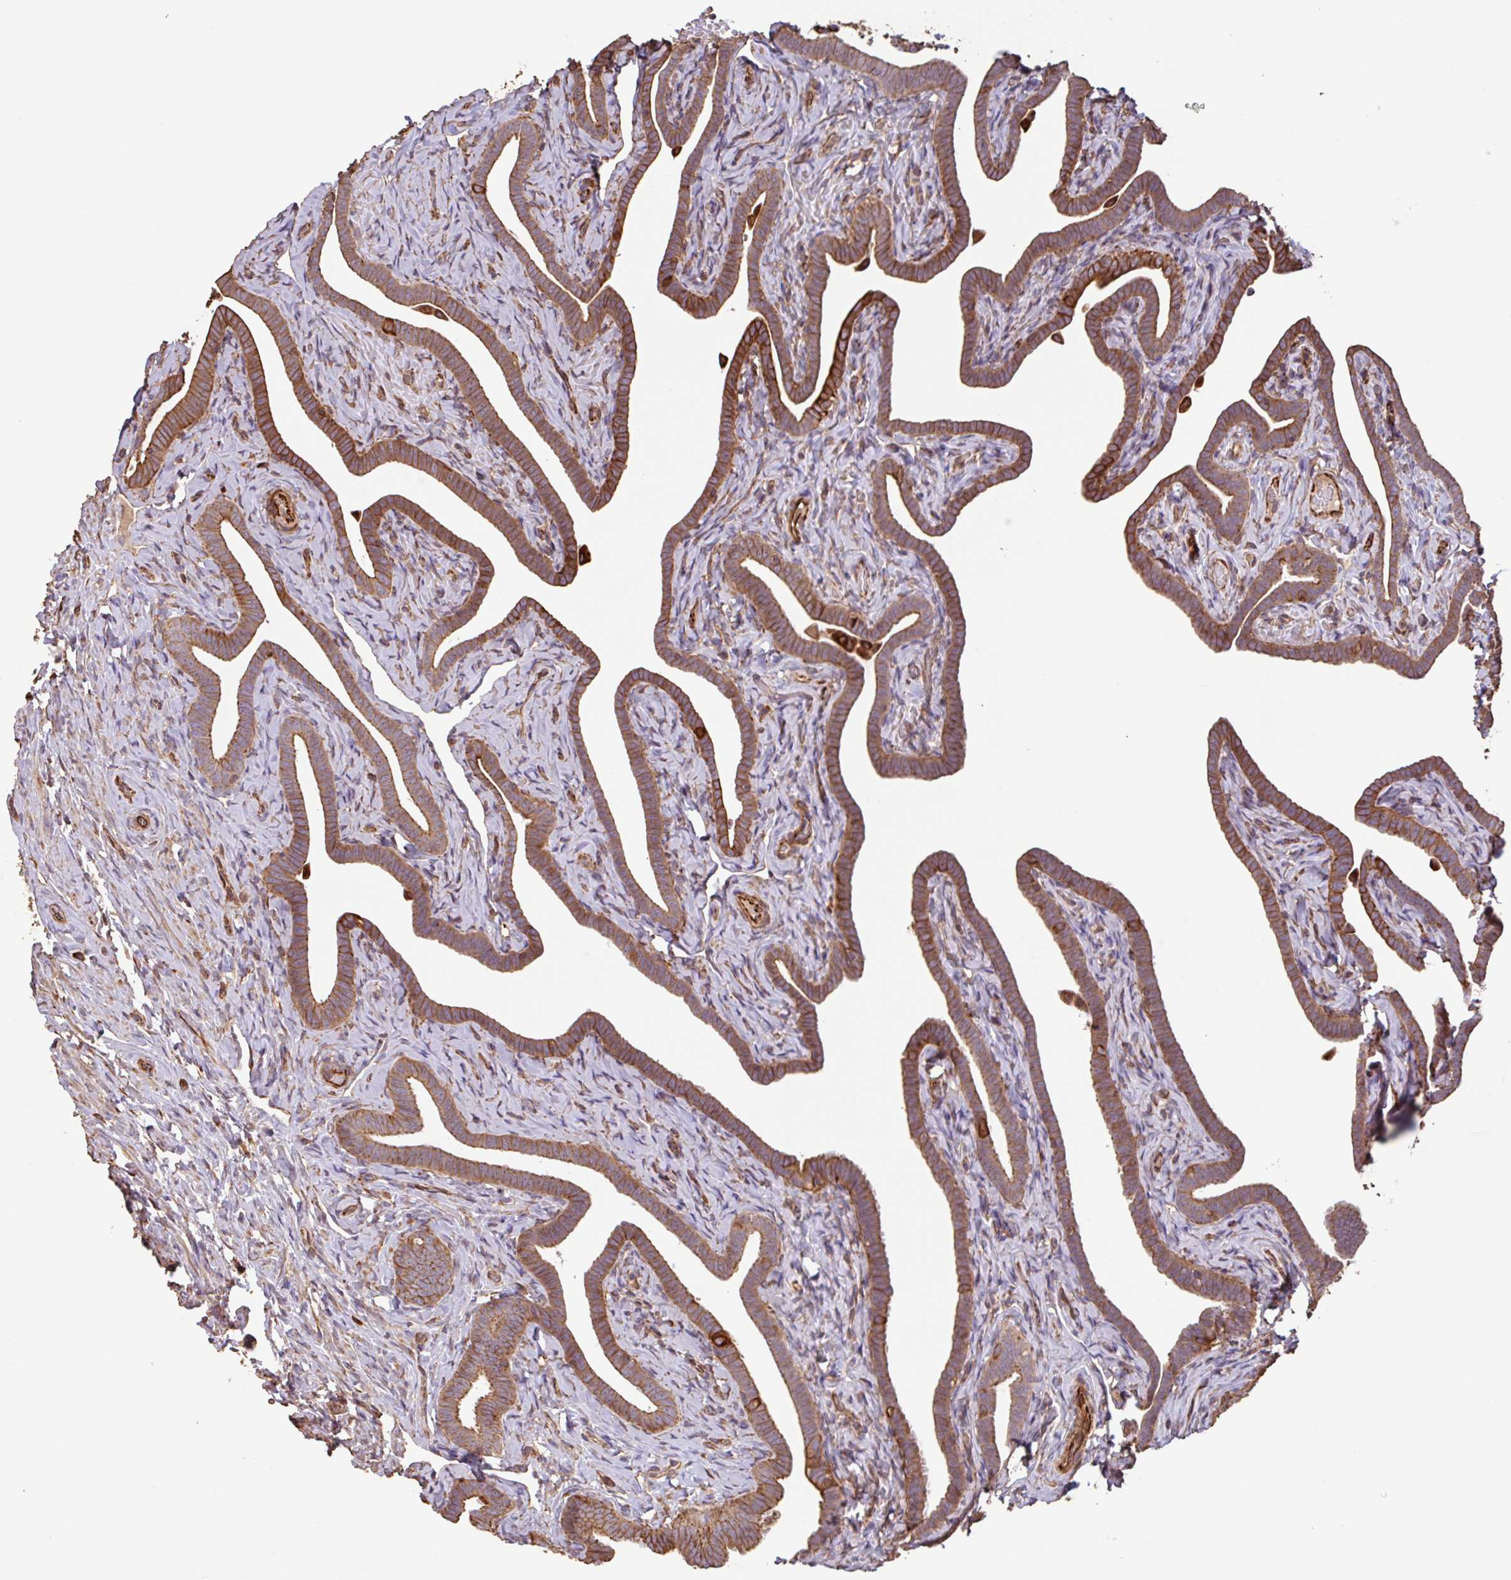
{"staining": {"intensity": "strong", "quantity": ">75%", "location": "cytoplasmic/membranous"}, "tissue": "fallopian tube", "cell_type": "Glandular cells", "image_type": "normal", "snomed": [{"axis": "morphology", "description": "Normal tissue, NOS"}, {"axis": "topography", "description": "Fallopian tube"}], "caption": "Fallopian tube stained for a protein (brown) exhibits strong cytoplasmic/membranous positive staining in about >75% of glandular cells.", "gene": "ZNF790", "patient": {"sex": "female", "age": 69}}